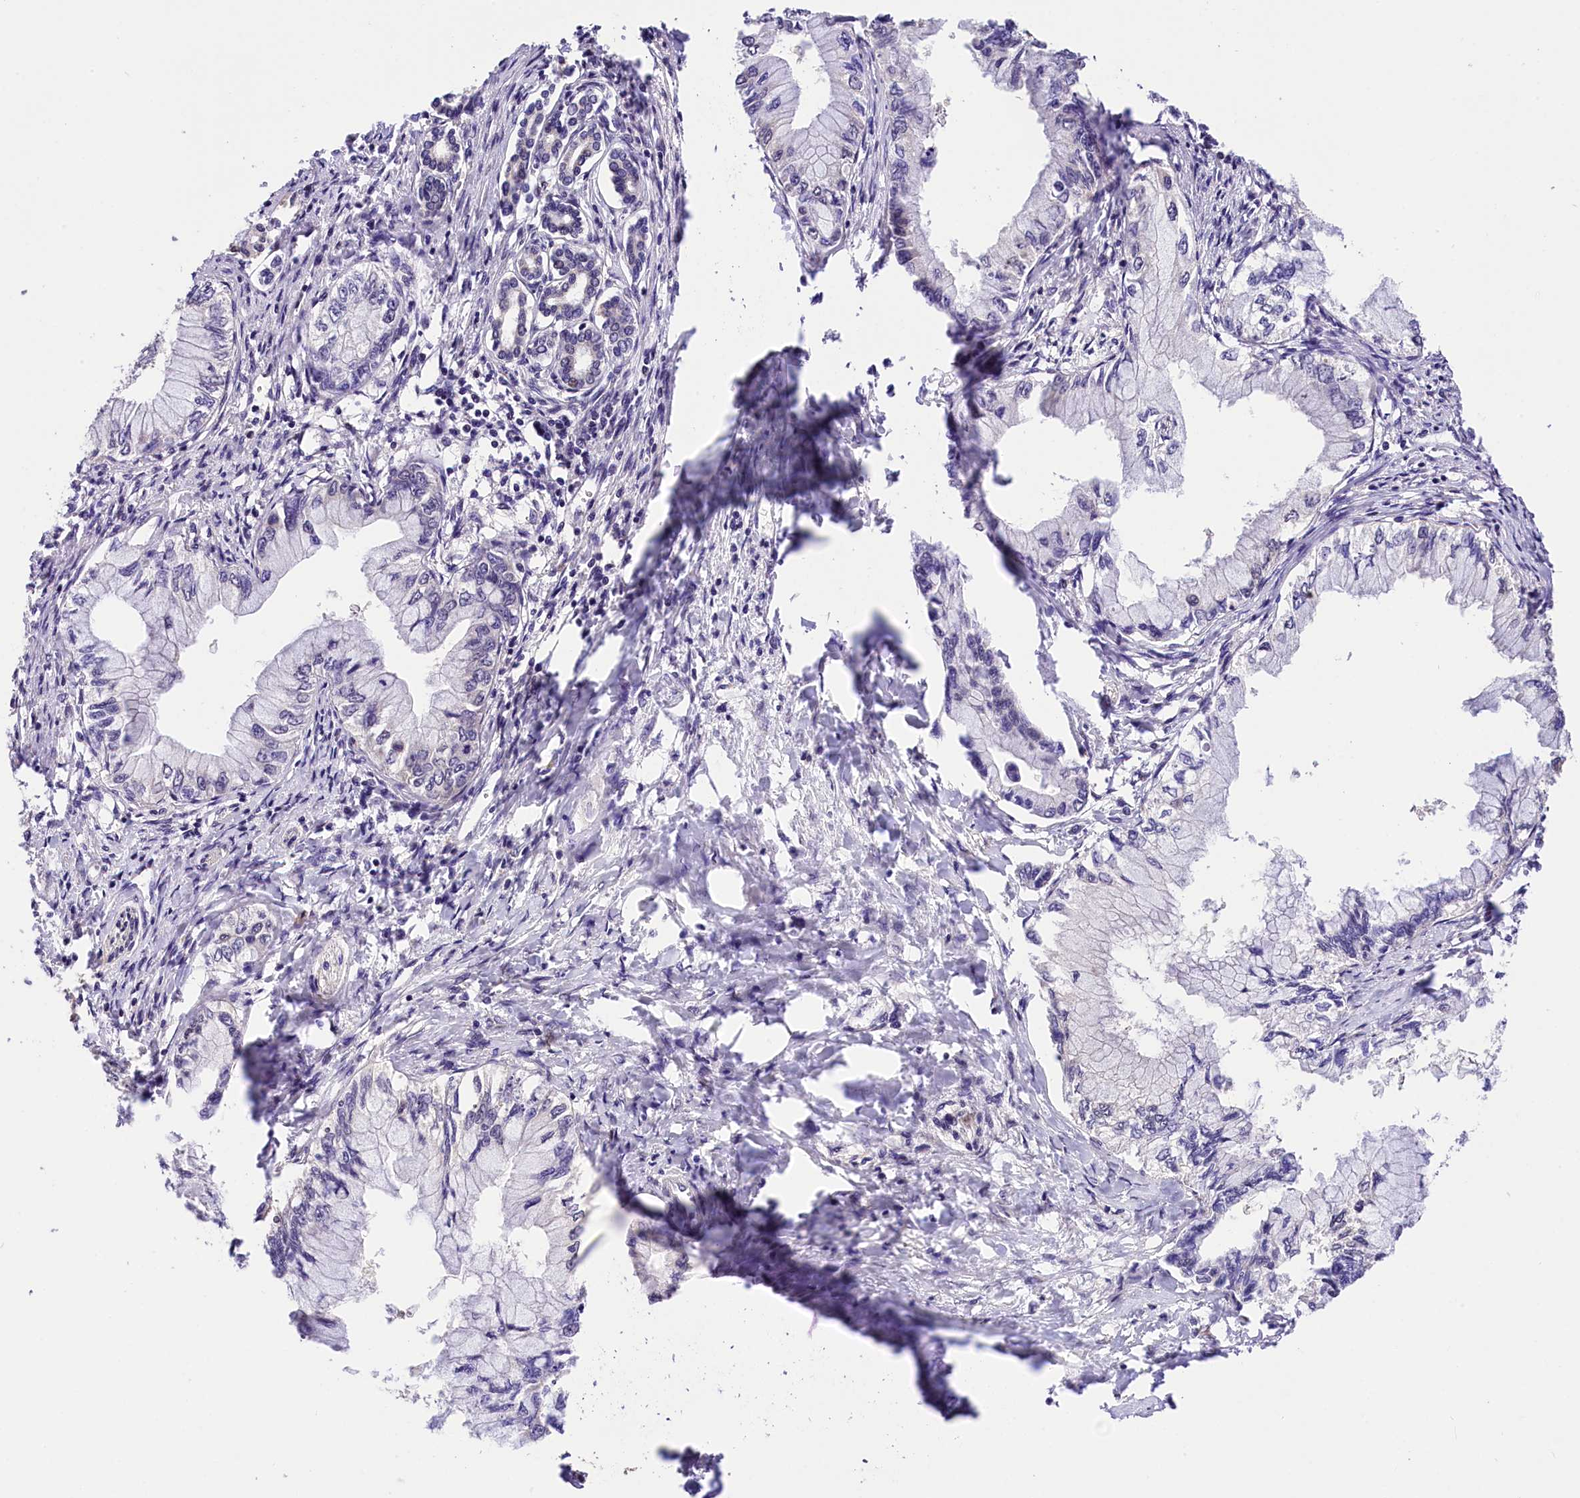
{"staining": {"intensity": "negative", "quantity": "none", "location": "none"}, "tissue": "pancreatic cancer", "cell_type": "Tumor cells", "image_type": "cancer", "snomed": [{"axis": "morphology", "description": "Adenocarcinoma, NOS"}, {"axis": "topography", "description": "Pancreas"}], "caption": "Image shows no protein staining in tumor cells of pancreatic cancer tissue. Brightfield microscopy of IHC stained with DAB (brown) and hematoxylin (blue), captured at high magnification.", "gene": "CHORDC1", "patient": {"sex": "male", "age": 48}}